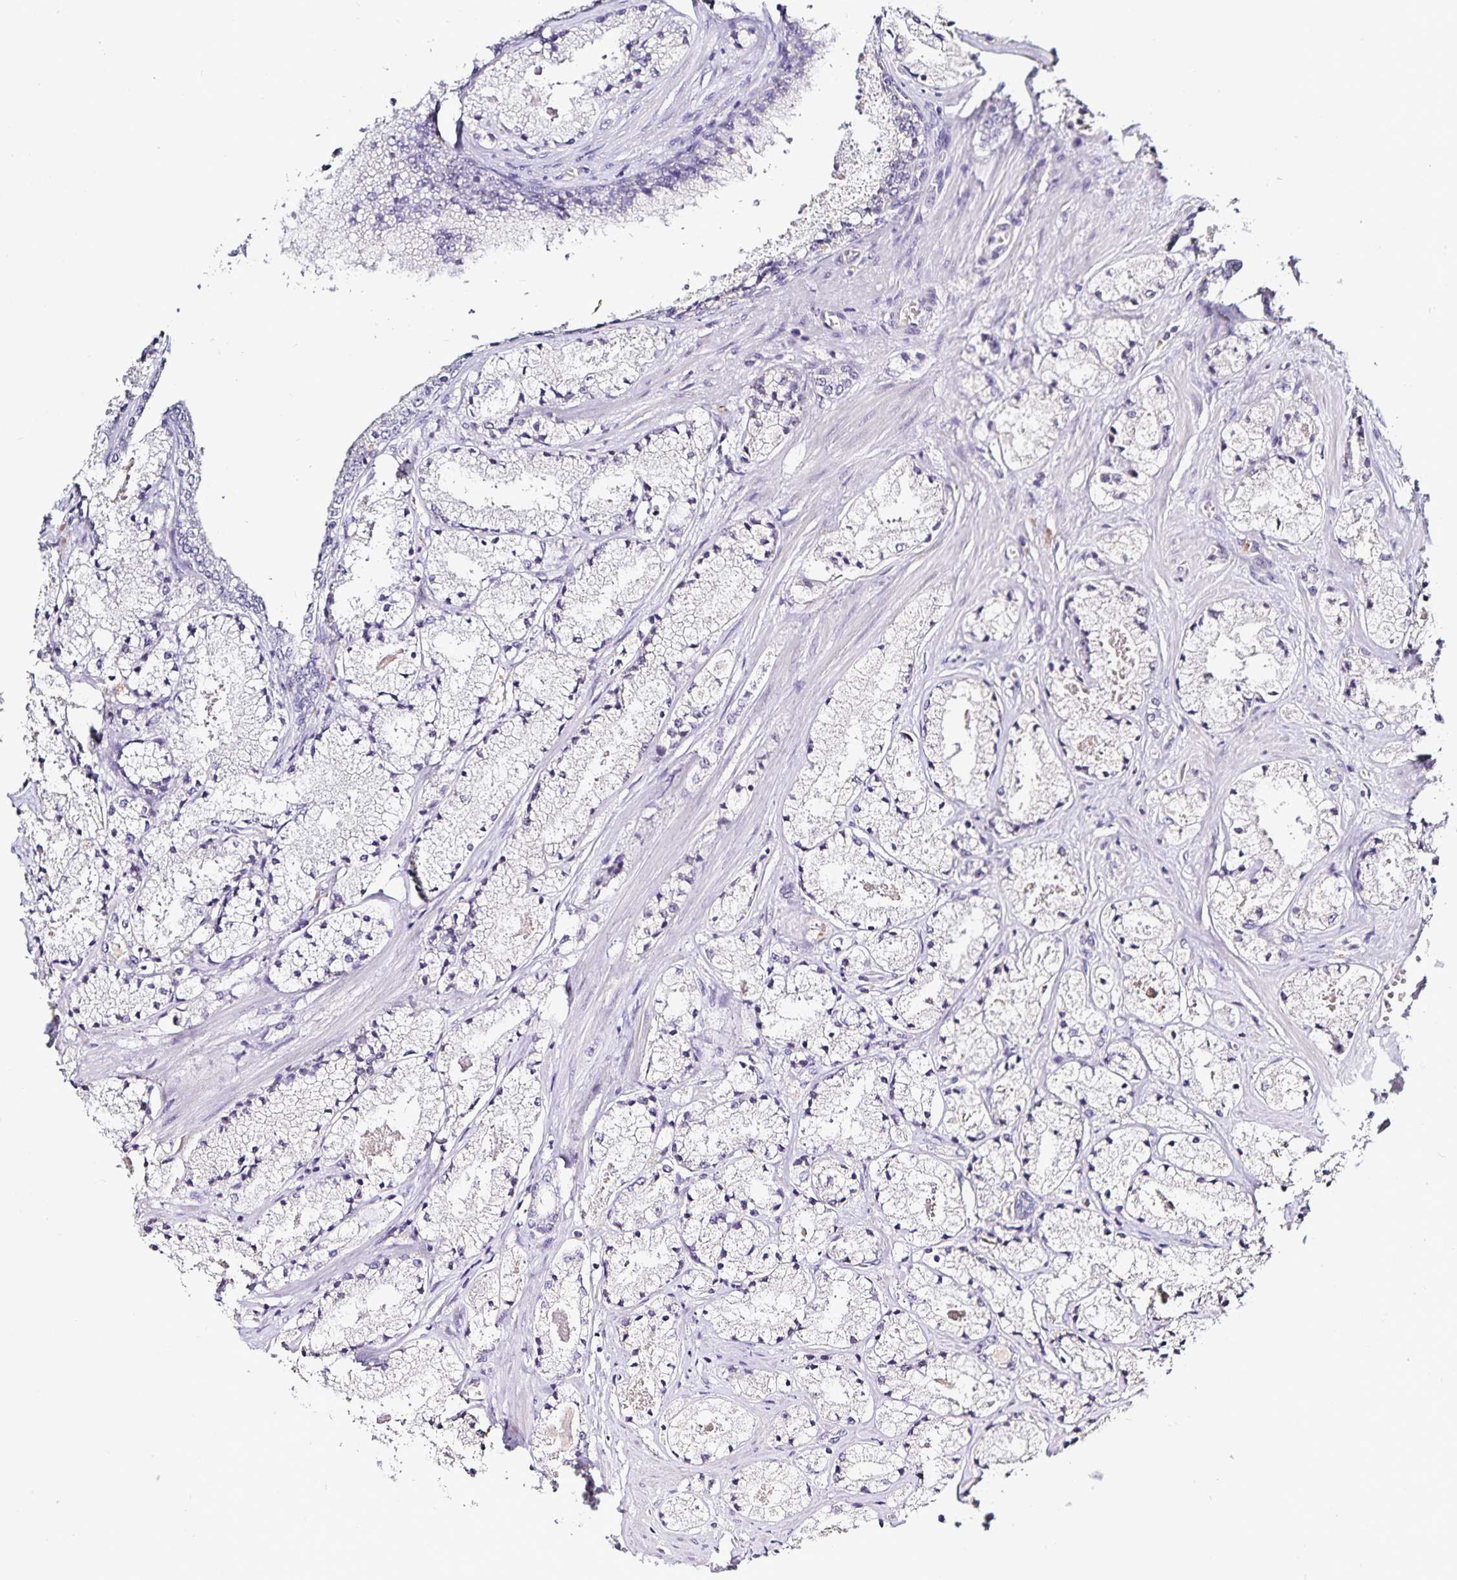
{"staining": {"intensity": "negative", "quantity": "none", "location": "none"}, "tissue": "prostate cancer", "cell_type": "Tumor cells", "image_type": "cancer", "snomed": [{"axis": "morphology", "description": "Adenocarcinoma, High grade"}, {"axis": "topography", "description": "Prostate"}], "caption": "Immunohistochemistry micrograph of neoplastic tissue: prostate cancer (high-grade adenocarcinoma) stained with DAB (3,3'-diaminobenzidine) displays no significant protein positivity in tumor cells.", "gene": "TTR", "patient": {"sex": "male", "age": 63}}